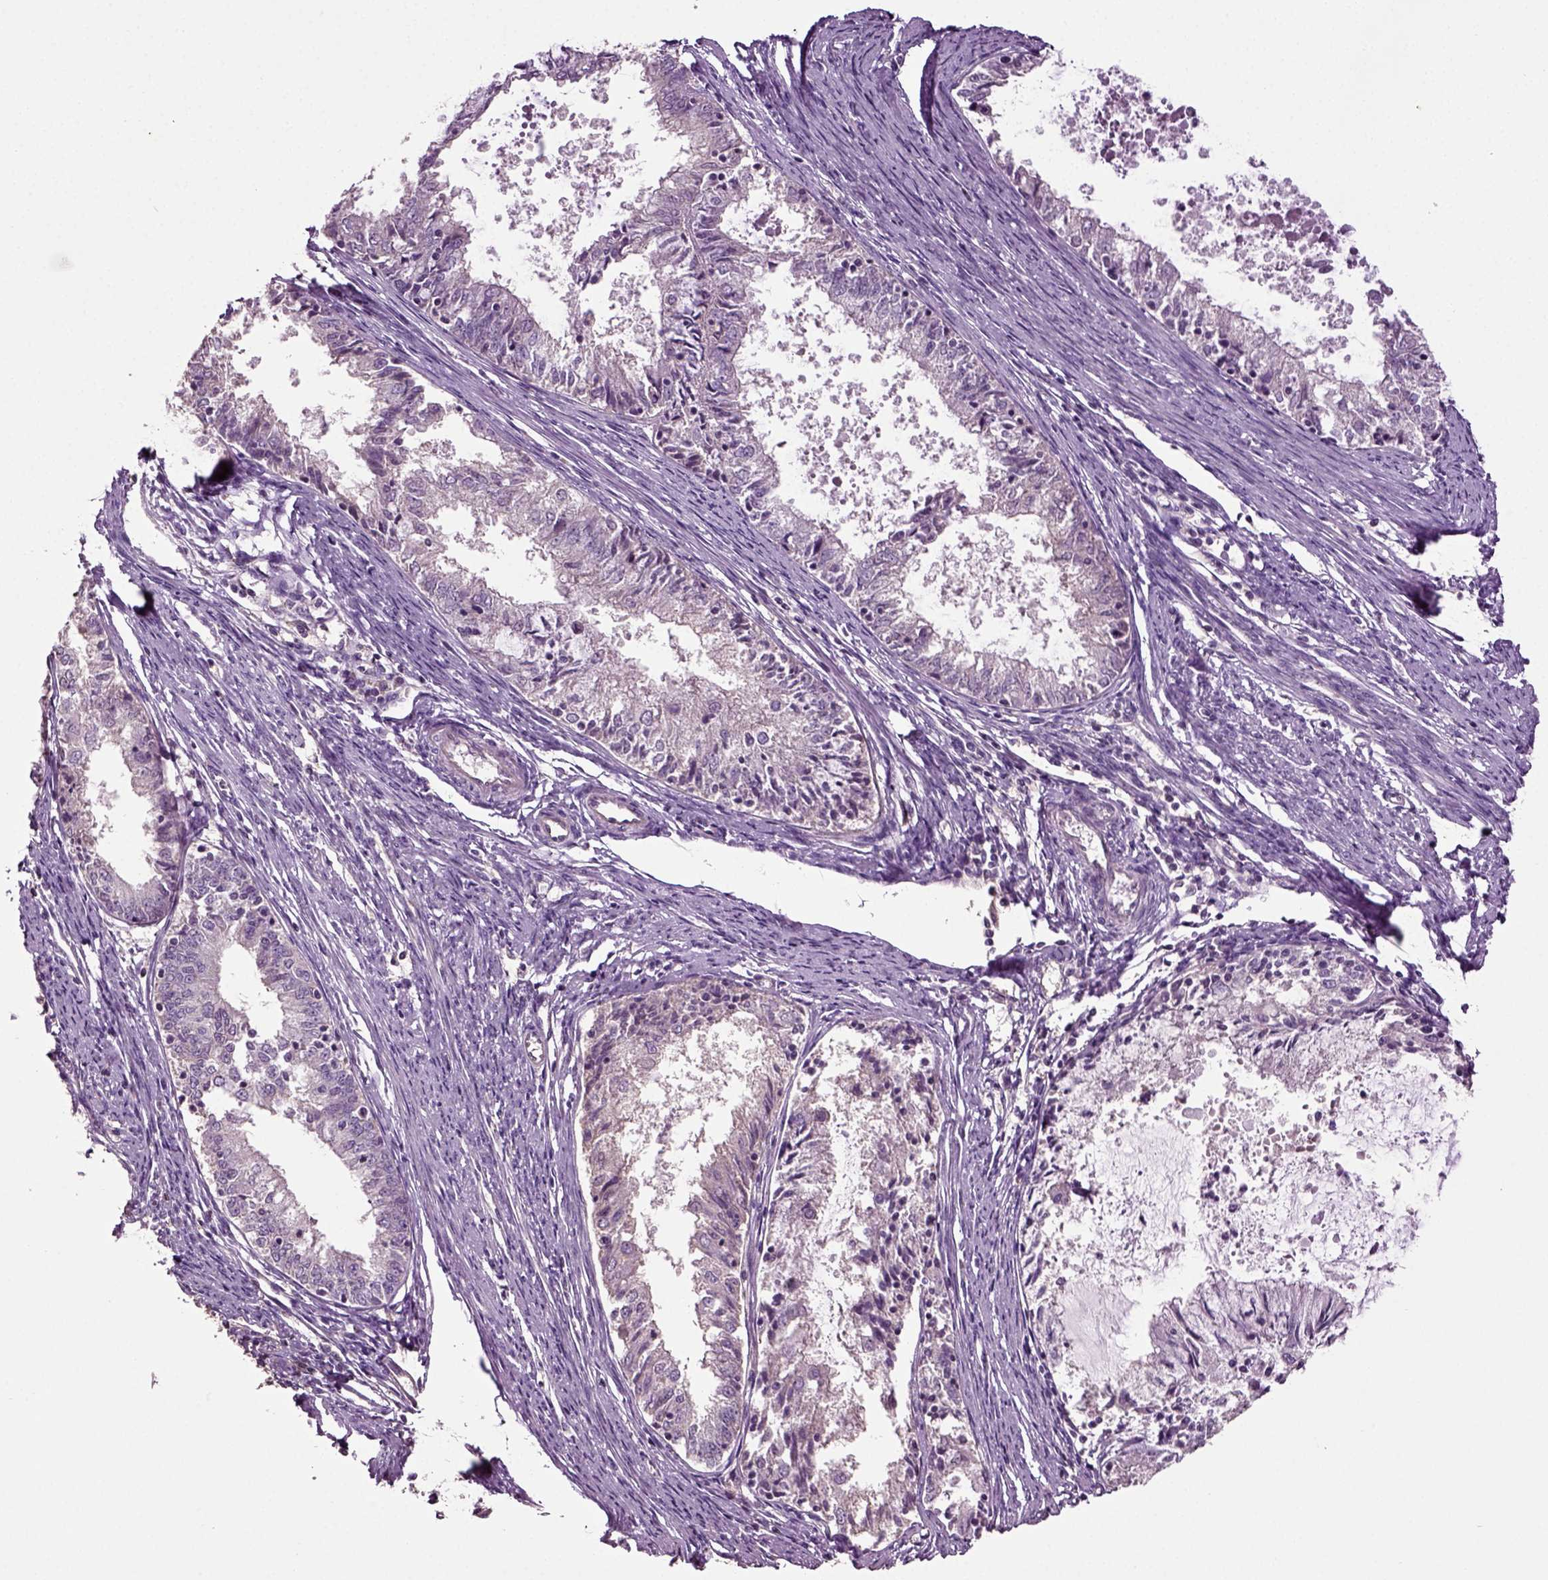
{"staining": {"intensity": "negative", "quantity": "none", "location": "none"}, "tissue": "endometrial cancer", "cell_type": "Tumor cells", "image_type": "cancer", "snomed": [{"axis": "morphology", "description": "Adenocarcinoma, NOS"}, {"axis": "topography", "description": "Endometrium"}], "caption": "Tumor cells show no significant positivity in endometrial adenocarcinoma.", "gene": "DEFB118", "patient": {"sex": "female", "age": 57}}